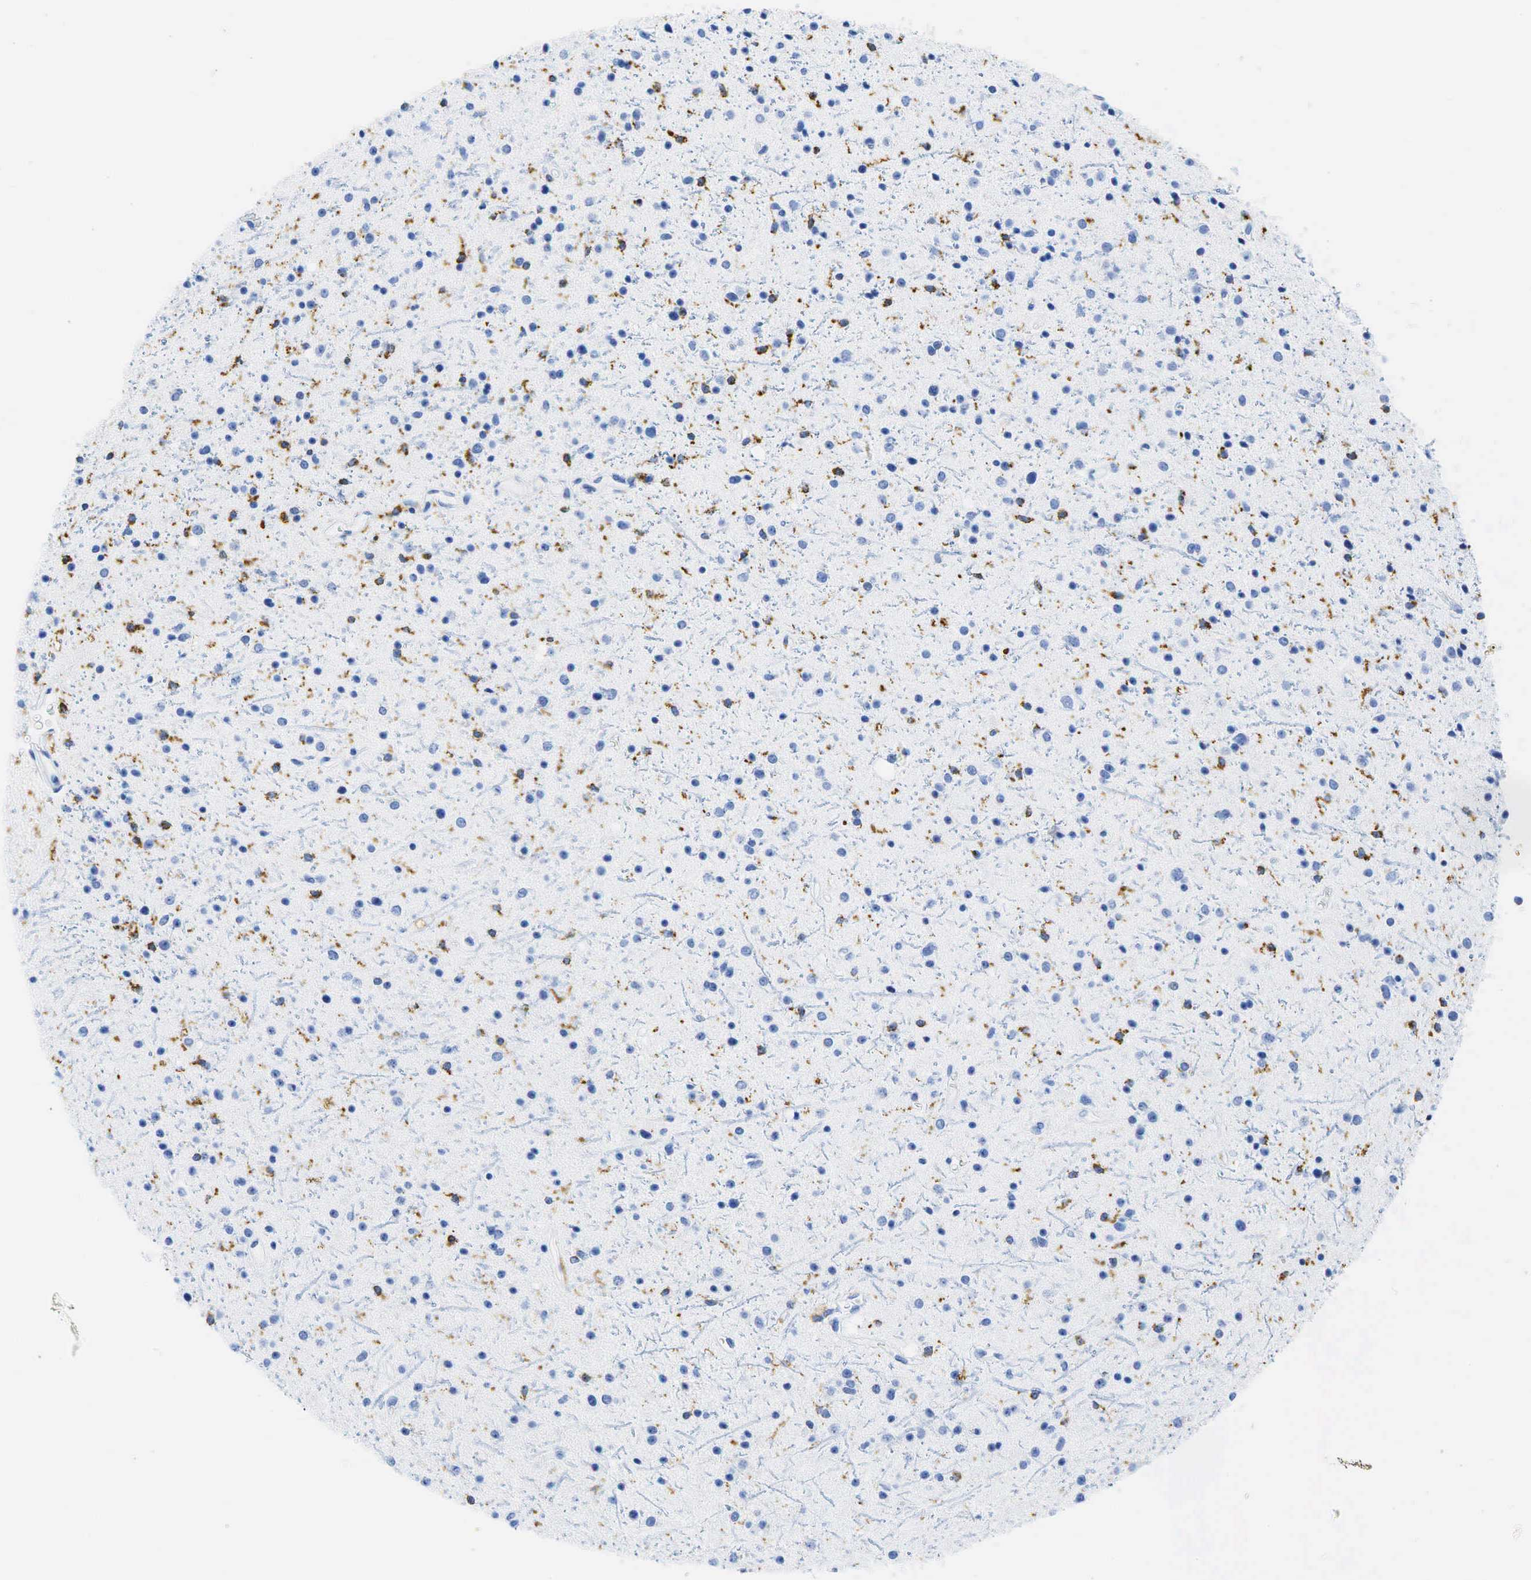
{"staining": {"intensity": "negative", "quantity": "none", "location": "none"}, "tissue": "glioma", "cell_type": "Tumor cells", "image_type": "cancer", "snomed": [{"axis": "morphology", "description": "Glioma, malignant, Low grade"}, {"axis": "topography", "description": "Brain"}], "caption": "Immunohistochemistry (IHC) image of neoplastic tissue: glioma stained with DAB shows no significant protein expression in tumor cells.", "gene": "CD68", "patient": {"sex": "female", "age": 46}}